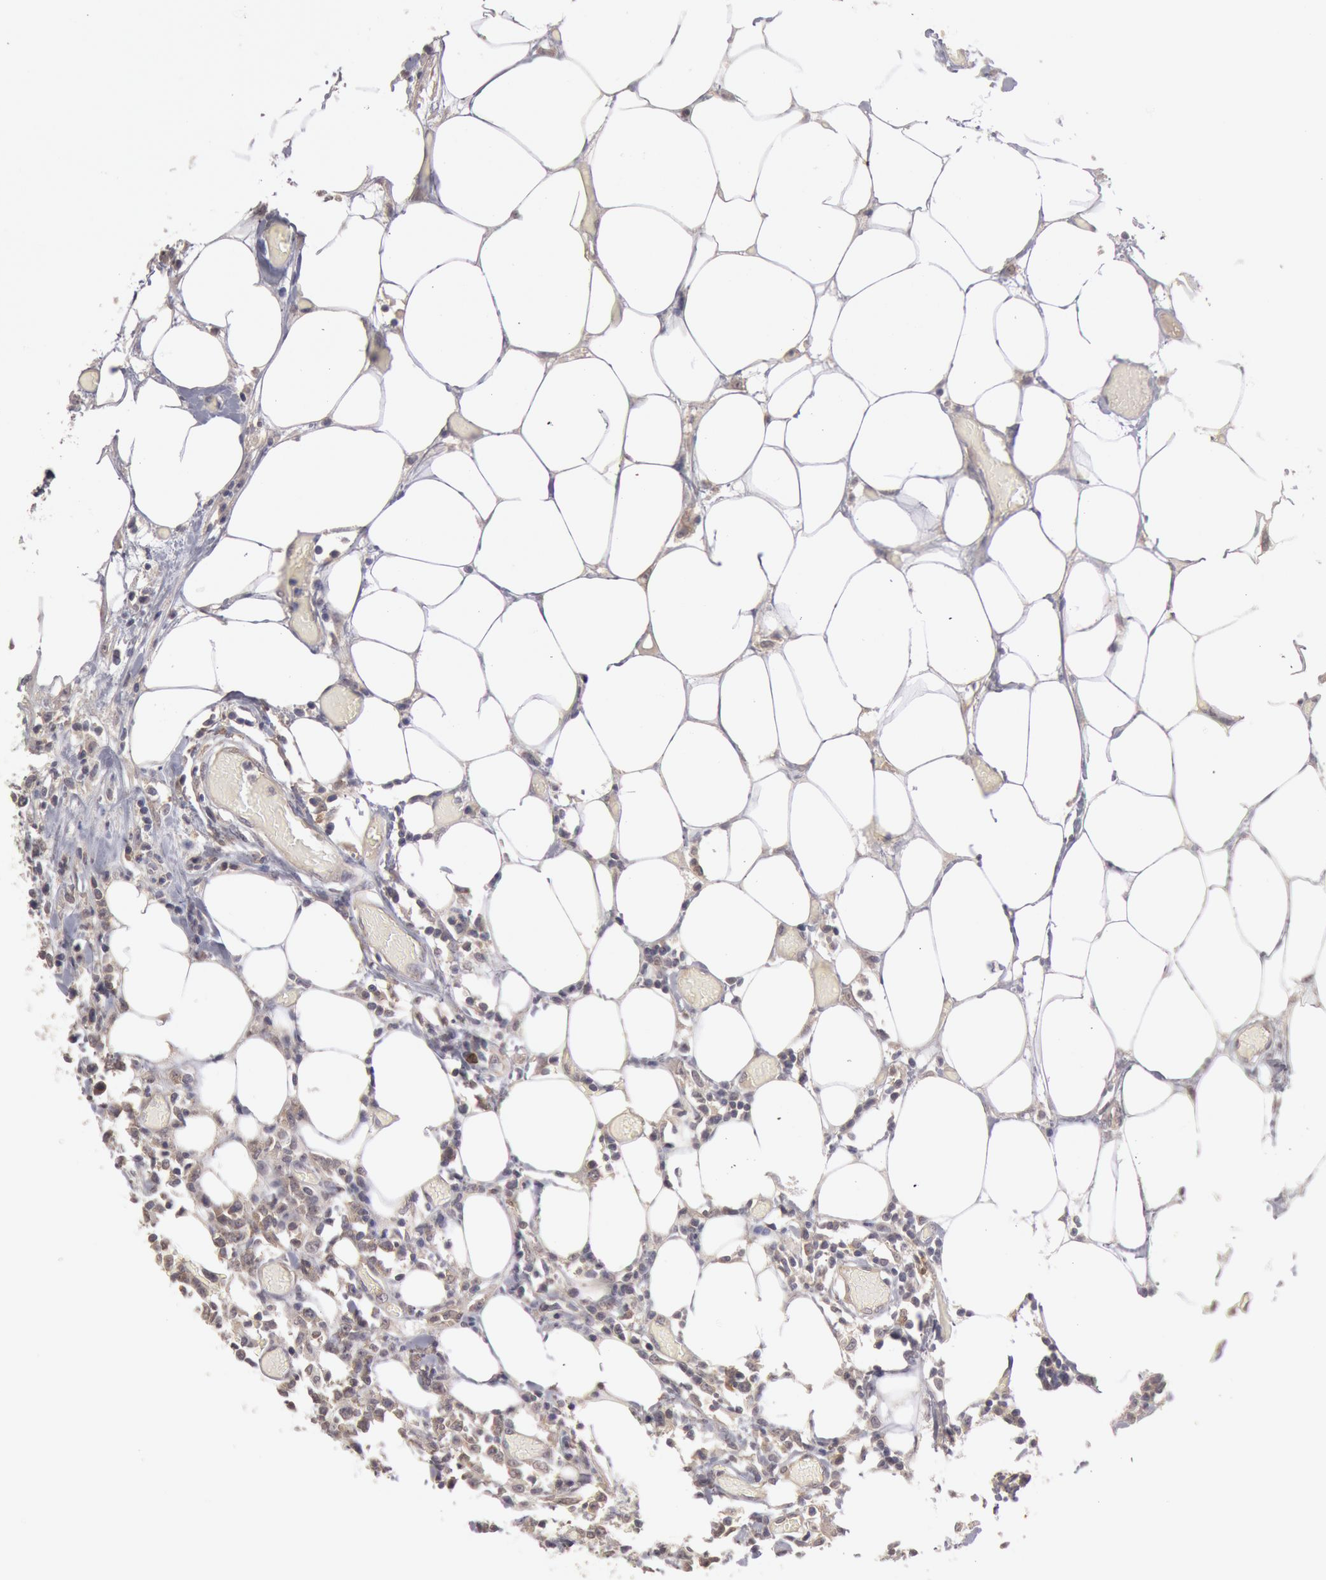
{"staining": {"intensity": "negative", "quantity": "none", "location": "none"}, "tissue": "lymphoma", "cell_type": "Tumor cells", "image_type": "cancer", "snomed": [{"axis": "morphology", "description": "Malignant lymphoma, non-Hodgkin's type, High grade"}, {"axis": "topography", "description": "Colon"}], "caption": "A high-resolution image shows IHC staining of lymphoma, which shows no significant expression in tumor cells.", "gene": "ZFP36L1", "patient": {"sex": "male", "age": 82}}